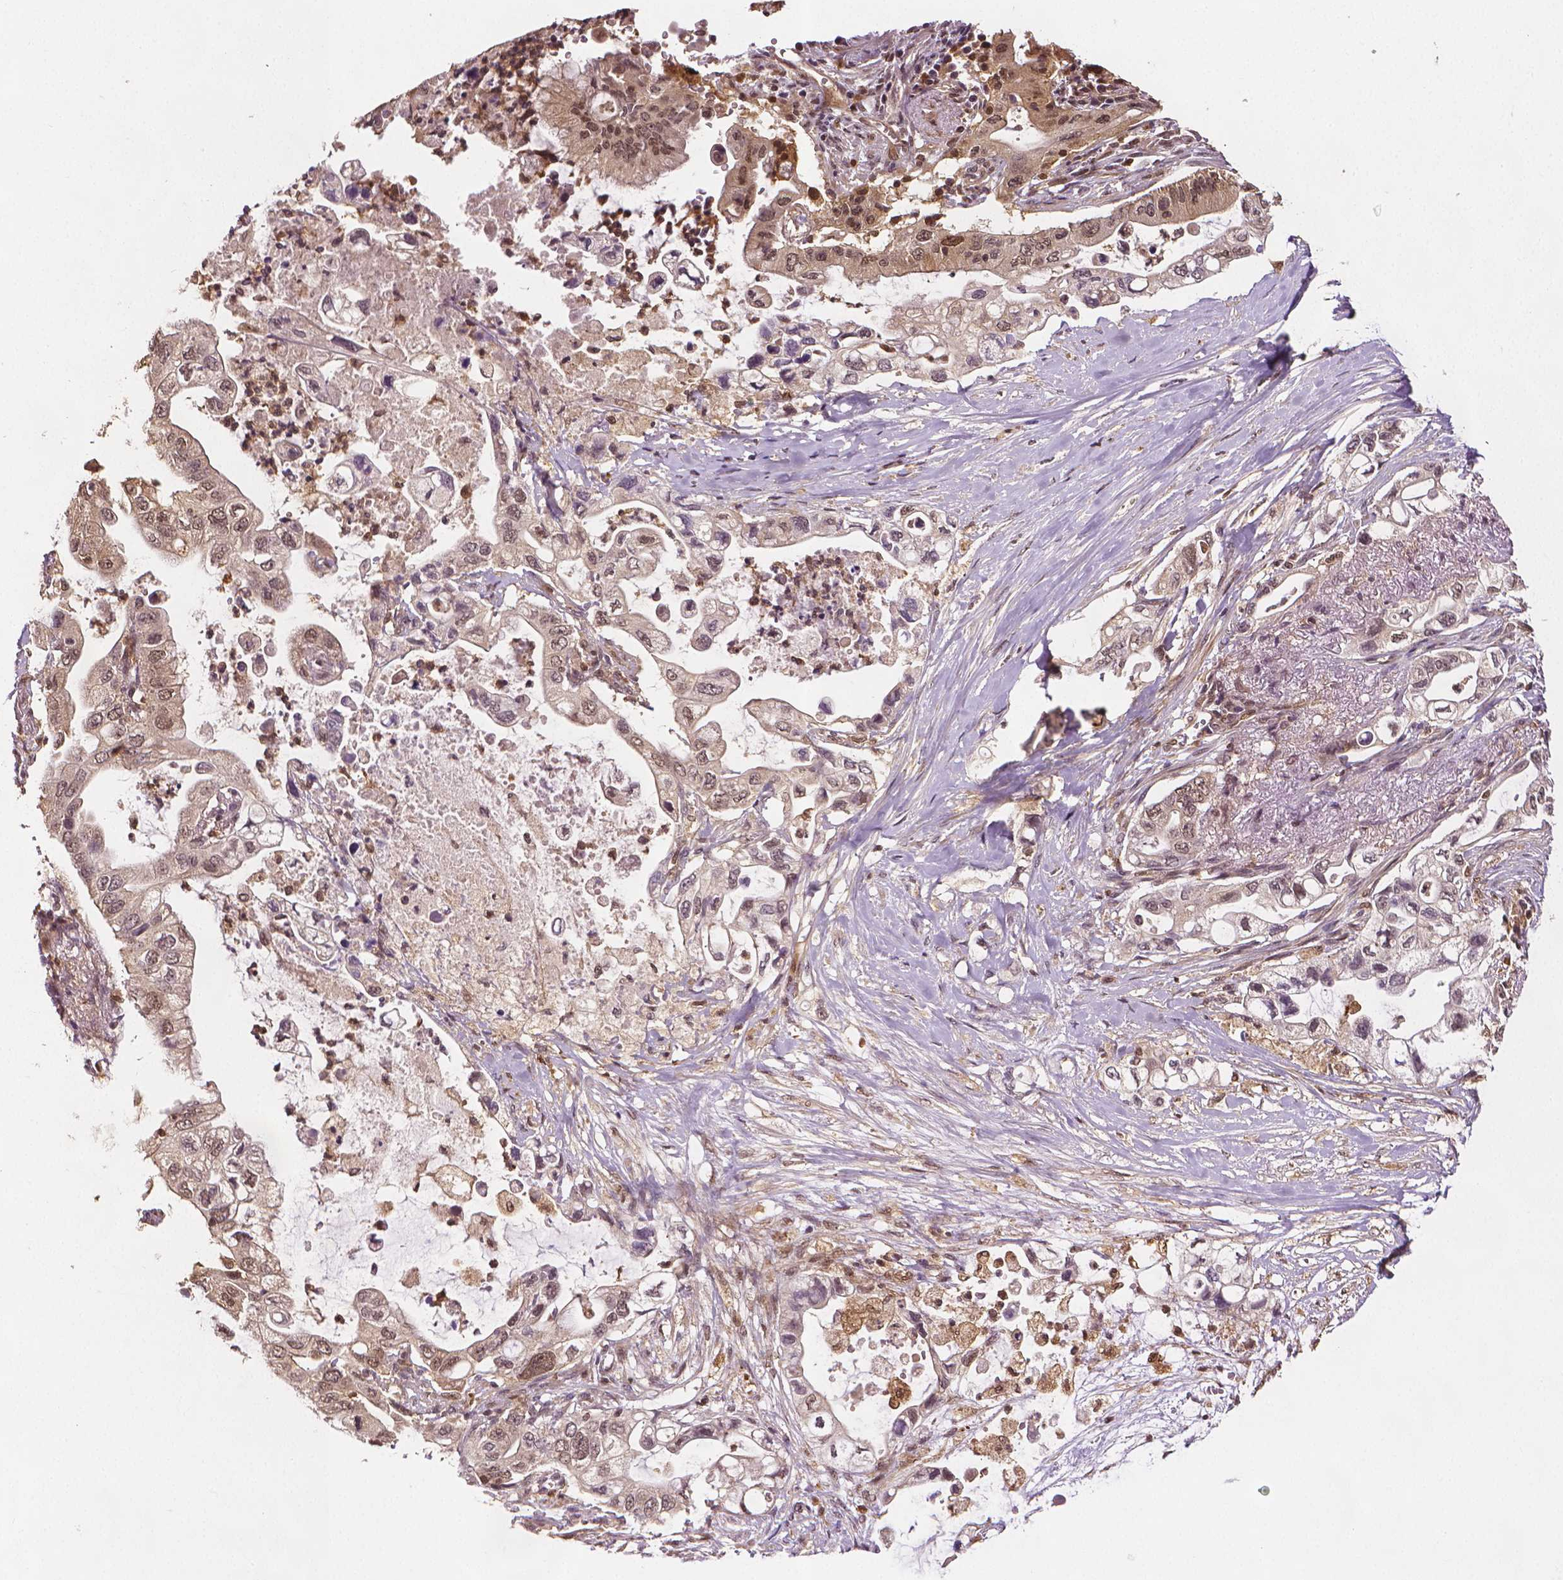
{"staining": {"intensity": "weak", "quantity": "25%-75%", "location": "cytoplasmic/membranous,nuclear"}, "tissue": "pancreatic cancer", "cell_type": "Tumor cells", "image_type": "cancer", "snomed": [{"axis": "morphology", "description": "Adenocarcinoma, NOS"}, {"axis": "topography", "description": "Pancreas"}], "caption": "DAB (3,3'-diaminobenzidine) immunohistochemical staining of pancreatic adenocarcinoma displays weak cytoplasmic/membranous and nuclear protein expression in about 25%-75% of tumor cells.", "gene": "STAT3", "patient": {"sex": "female", "age": 72}}